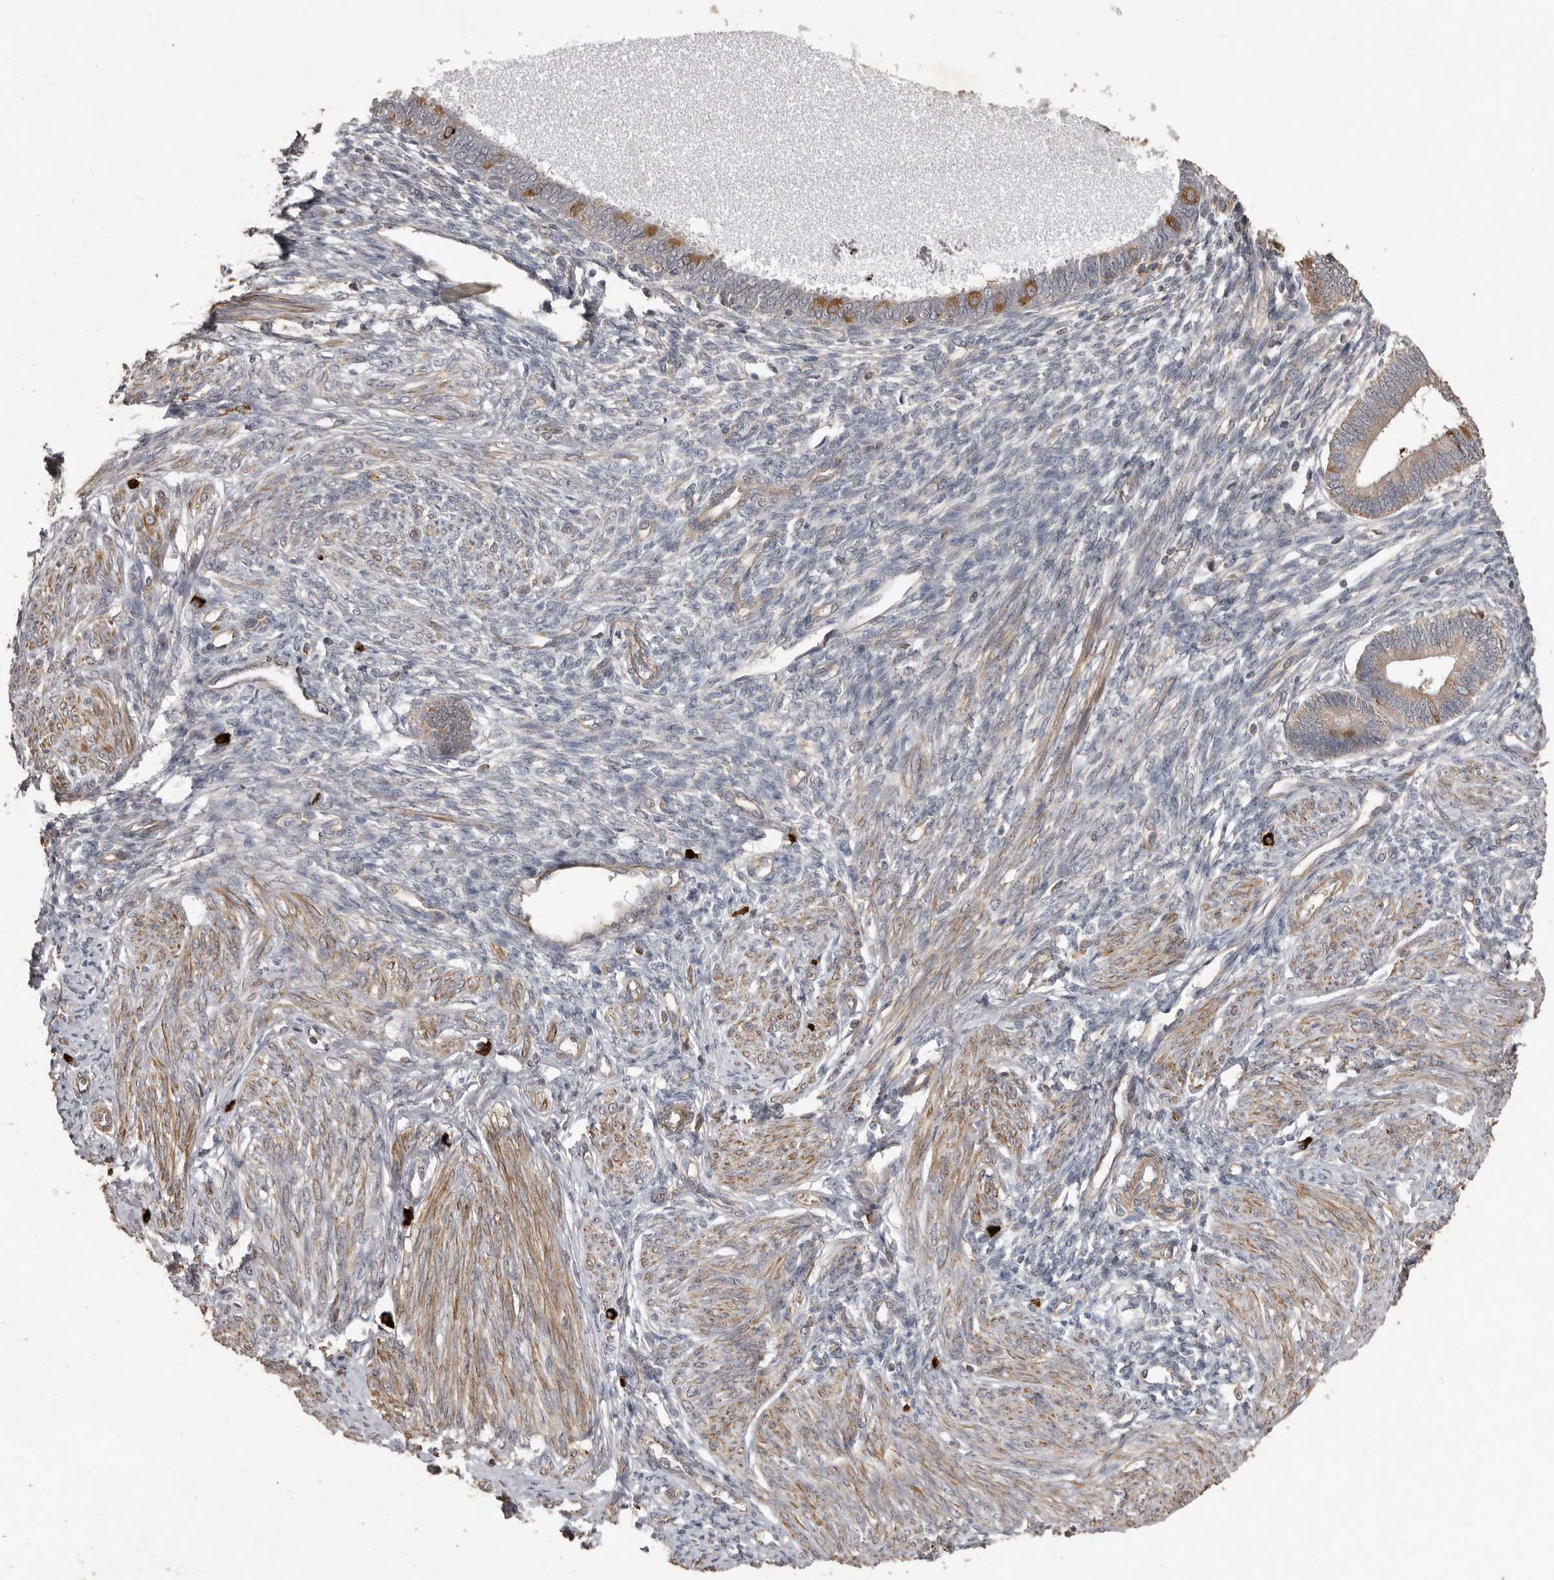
{"staining": {"intensity": "weak", "quantity": "<25%", "location": "cytoplasmic/membranous"}, "tissue": "endometrium", "cell_type": "Cells in endometrial stroma", "image_type": "normal", "snomed": [{"axis": "morphology", "description": "Normal tissue, NOS"}, {"axis": "topography", "description": "Endometrium"}], "caption": "IHC image of benign endometrium: human endometrium stained with DAB demonstrates no significant protein staining in cells in endometrial stroma.", "gene": "BAMBI", "patient": {"sex": "female", "age": 46}}